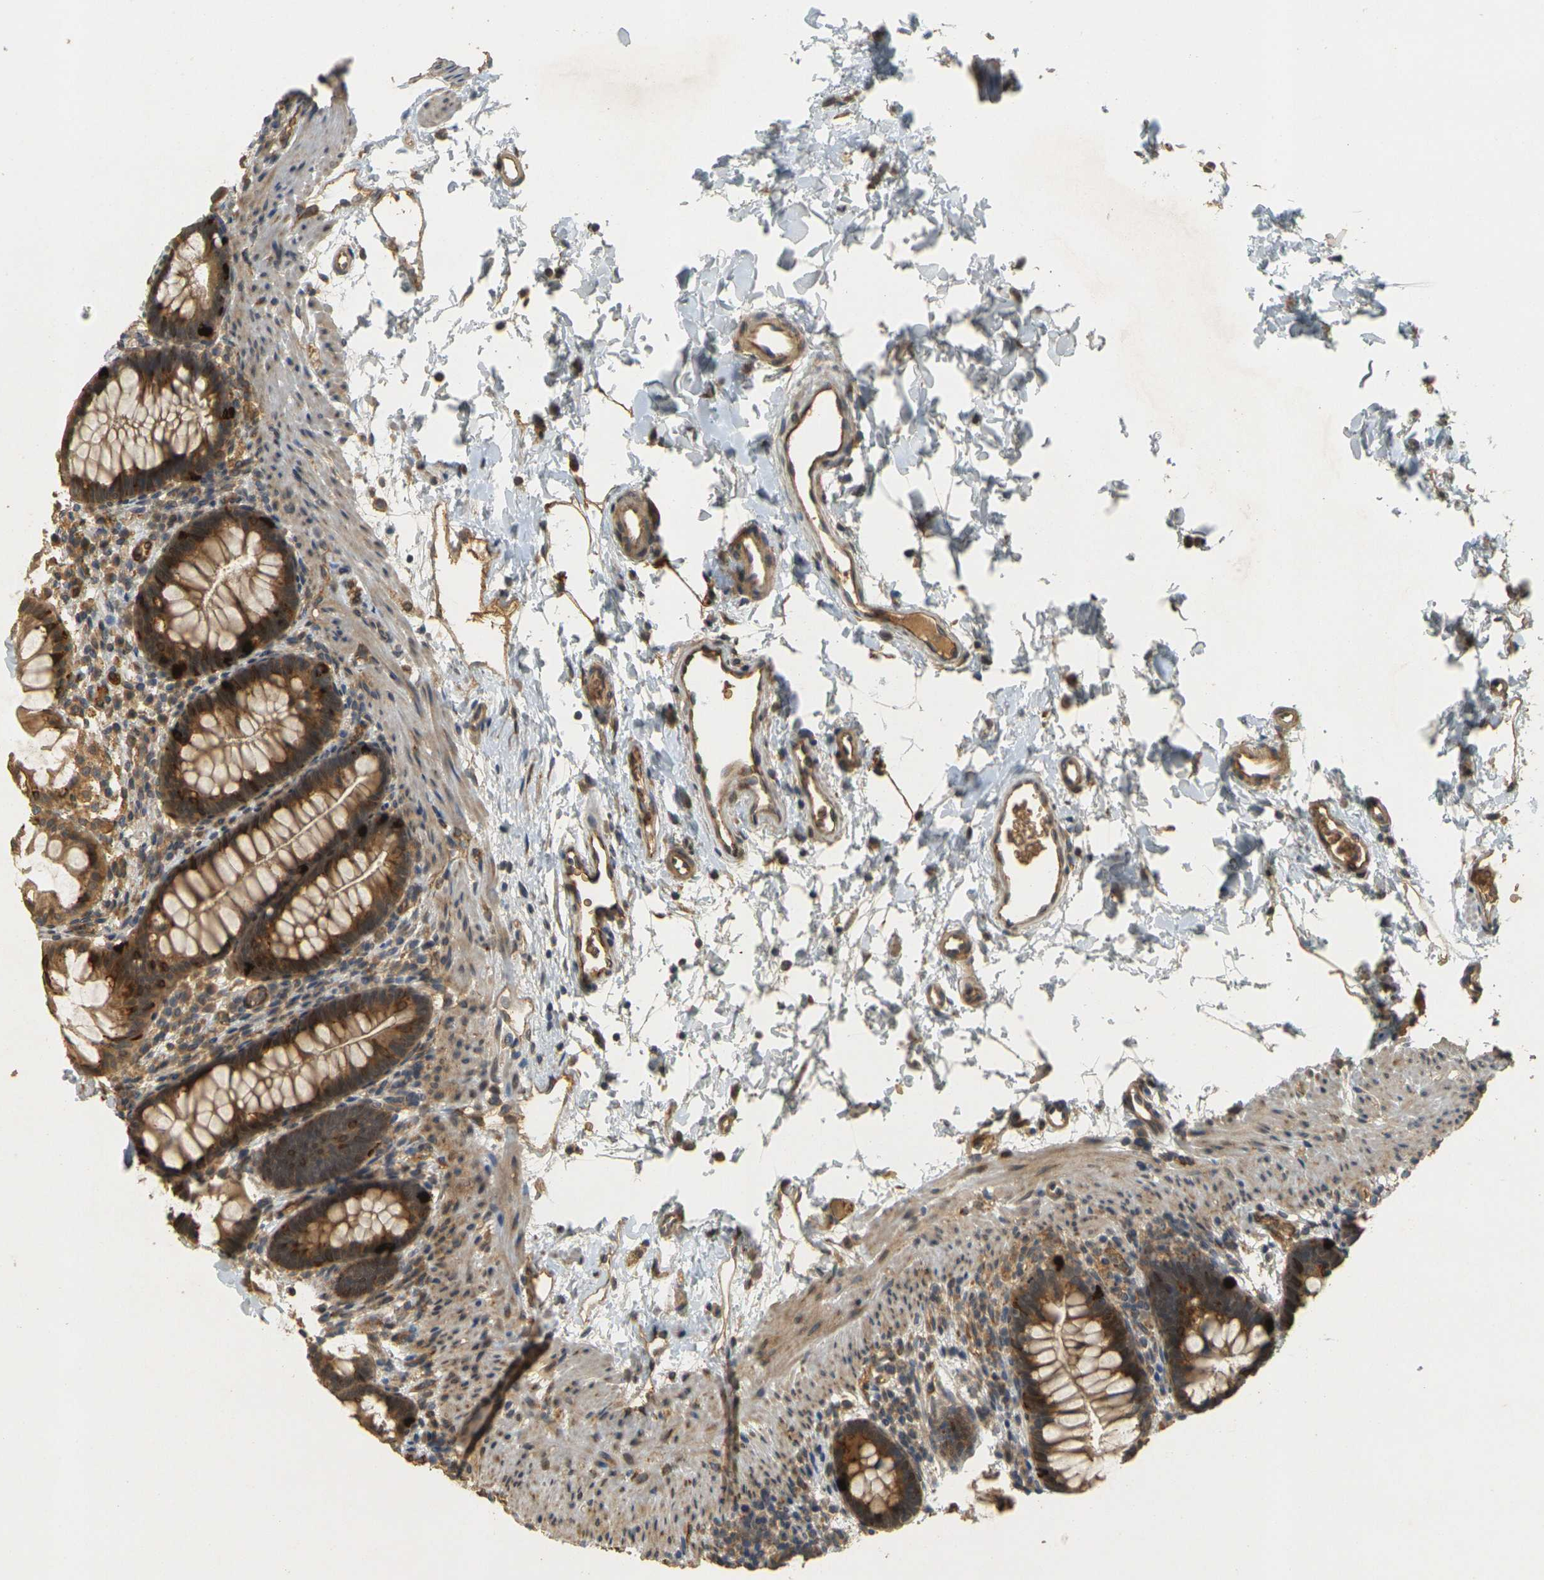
{"staining": {"intensity": "strong", "quantity": ">75%", "location": "cytoplasmic/membranous"}, "tissue": "rectum", "cell_type": "Glandular cells", "image_type": "normal", "snomed": [{"axis": "morphology", "description": "Normal tissue, NOS"}, {"axis": "topography", "description": "Rectum"}], "caption": "Human rectum stained for a protein (brown) exhibits strong cytoplasmic/membranous positive expression in about >75% of glandular cells.", "gene": "MEGF9", "patient": {"sex": "female", "age": 24}}